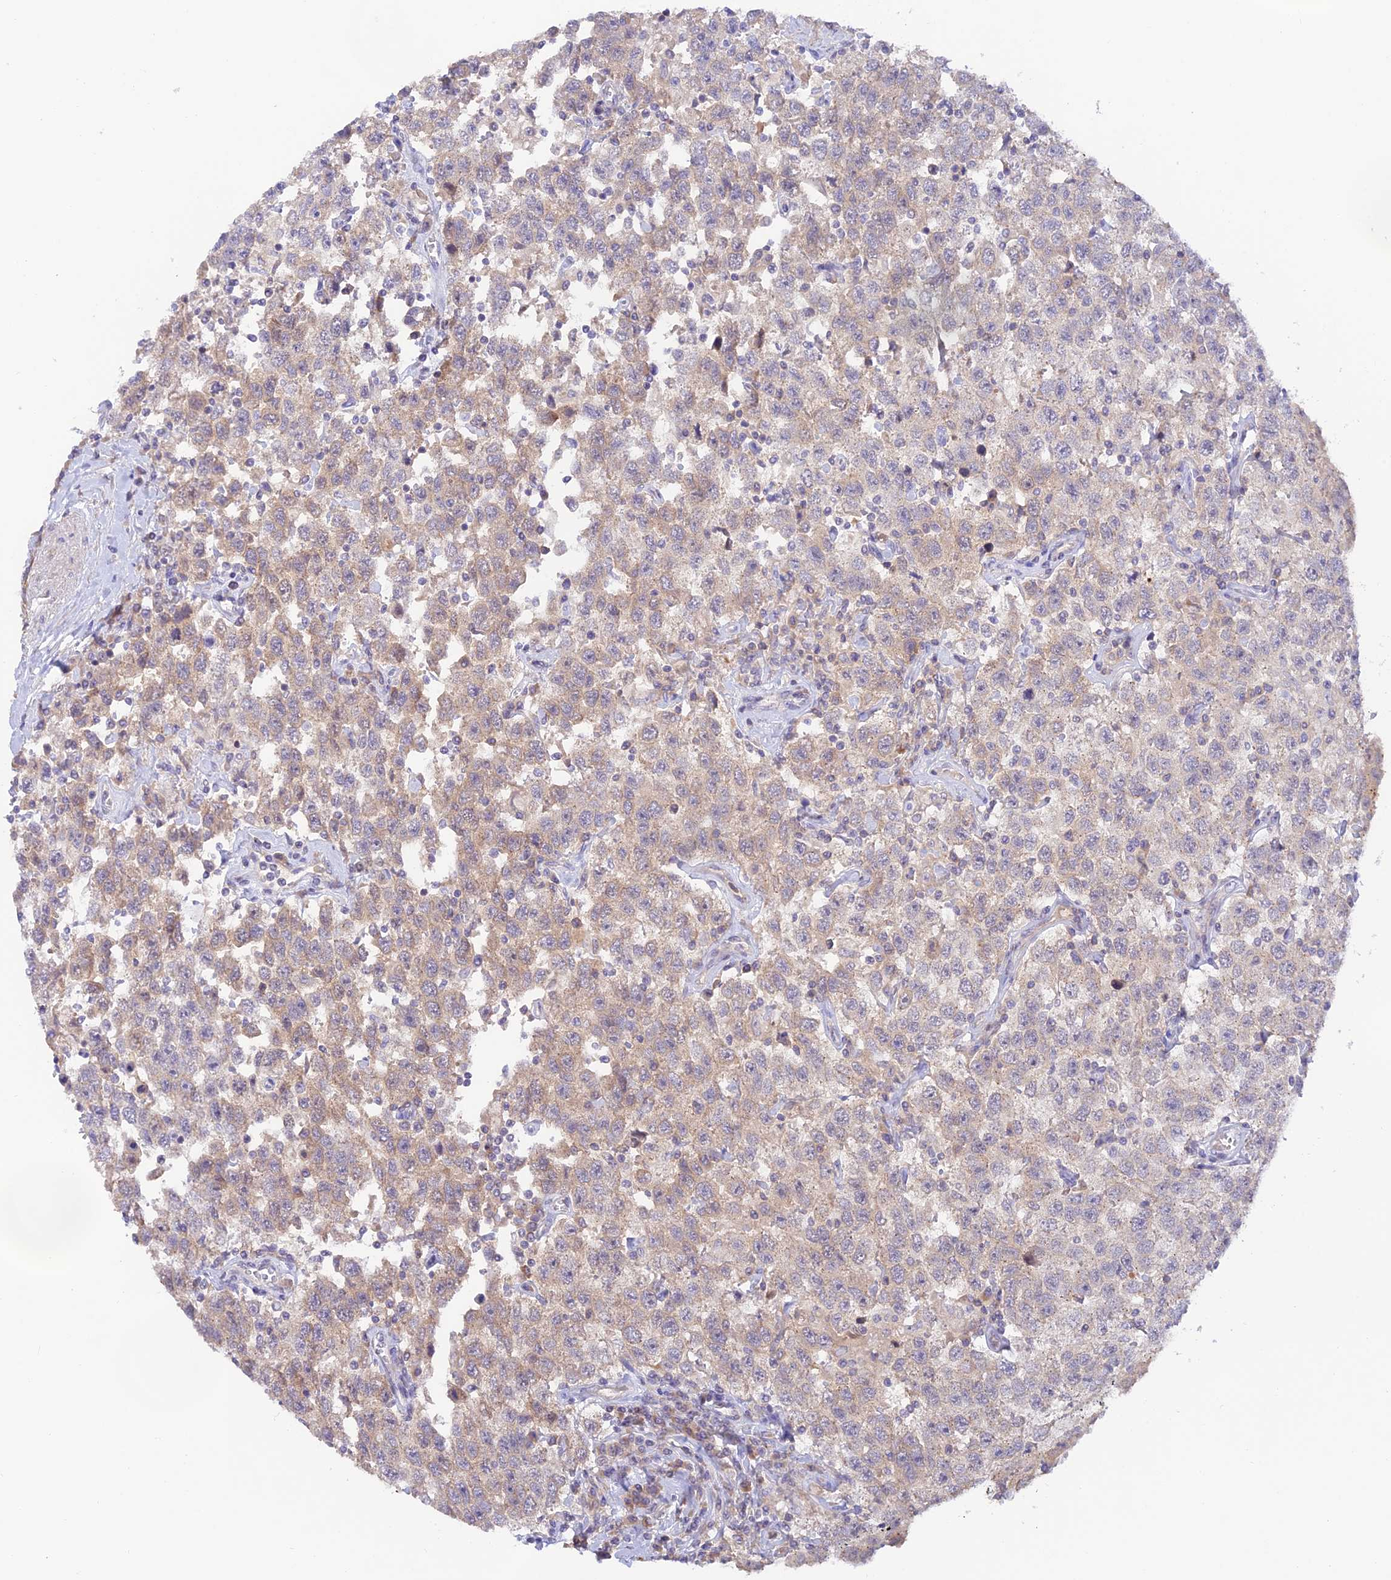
{"staining": {"intensity": "weak", "quantity": "25%-75%", "location": "cytoplasmic/membranous"}, "tissue": "testis cancer", "cell_type": "Tumor cells", "image_type": "cancer", "snomed": [{"axis": "morphology", "description": "Seminoma, NOS"}, {"axis": "topography", "description": "Testis"}], "caption": "The immunohistochemical stain labels weak cytoplasmic/membranous positivity in tumor cells of testis cancer (seminoma) tissue.", "gene": "CAMSAP3", "patient": {"sex": "male", "age": 41}}